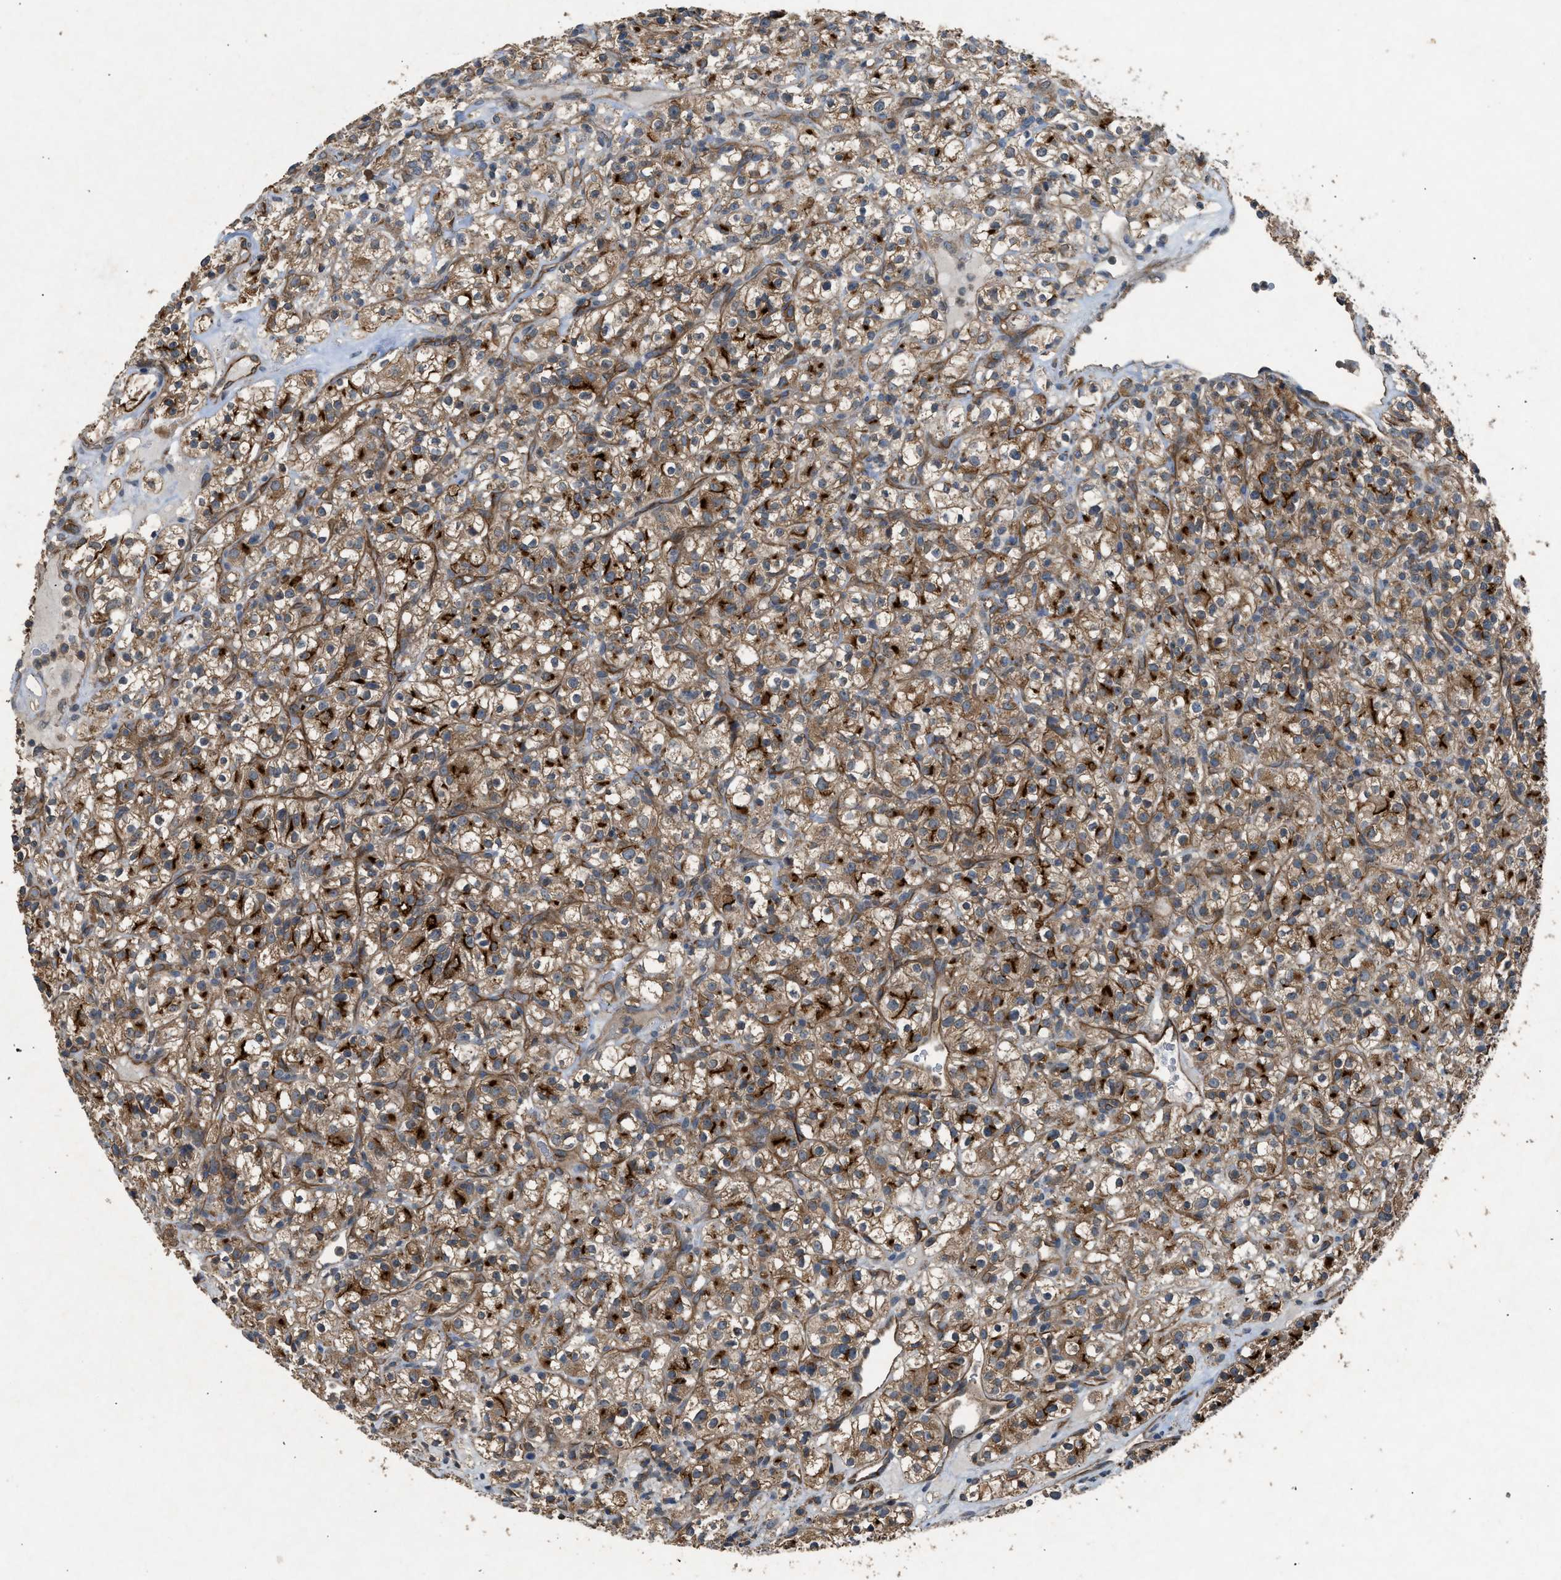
{"staining": {"intensity": "moderate", "quantity": ">75%", "location": "cytoplasmic/membranous"}, "tissue": "renal cancer", "cell_type": "Tumor cells", "image_type": "cancer", "snomed": [{"axis": "morphology", "description": "Normal tissue, NOS"}, {"axis": "morphology", "description": "Adenocarcinoma, NOS"}, {"axis": "topography", "description": "Kidney"}], "caption": "This photomicrograph reveals renal cancer stained with immunohistochemistry to label a protein in brown. The cytoplasmic/membranous of tumor cells show moderate positivity for the protein. Nuclei are counter-stained blue.", "gene": "HIP1R", "patient": {"sex": "female", "age": 72}}